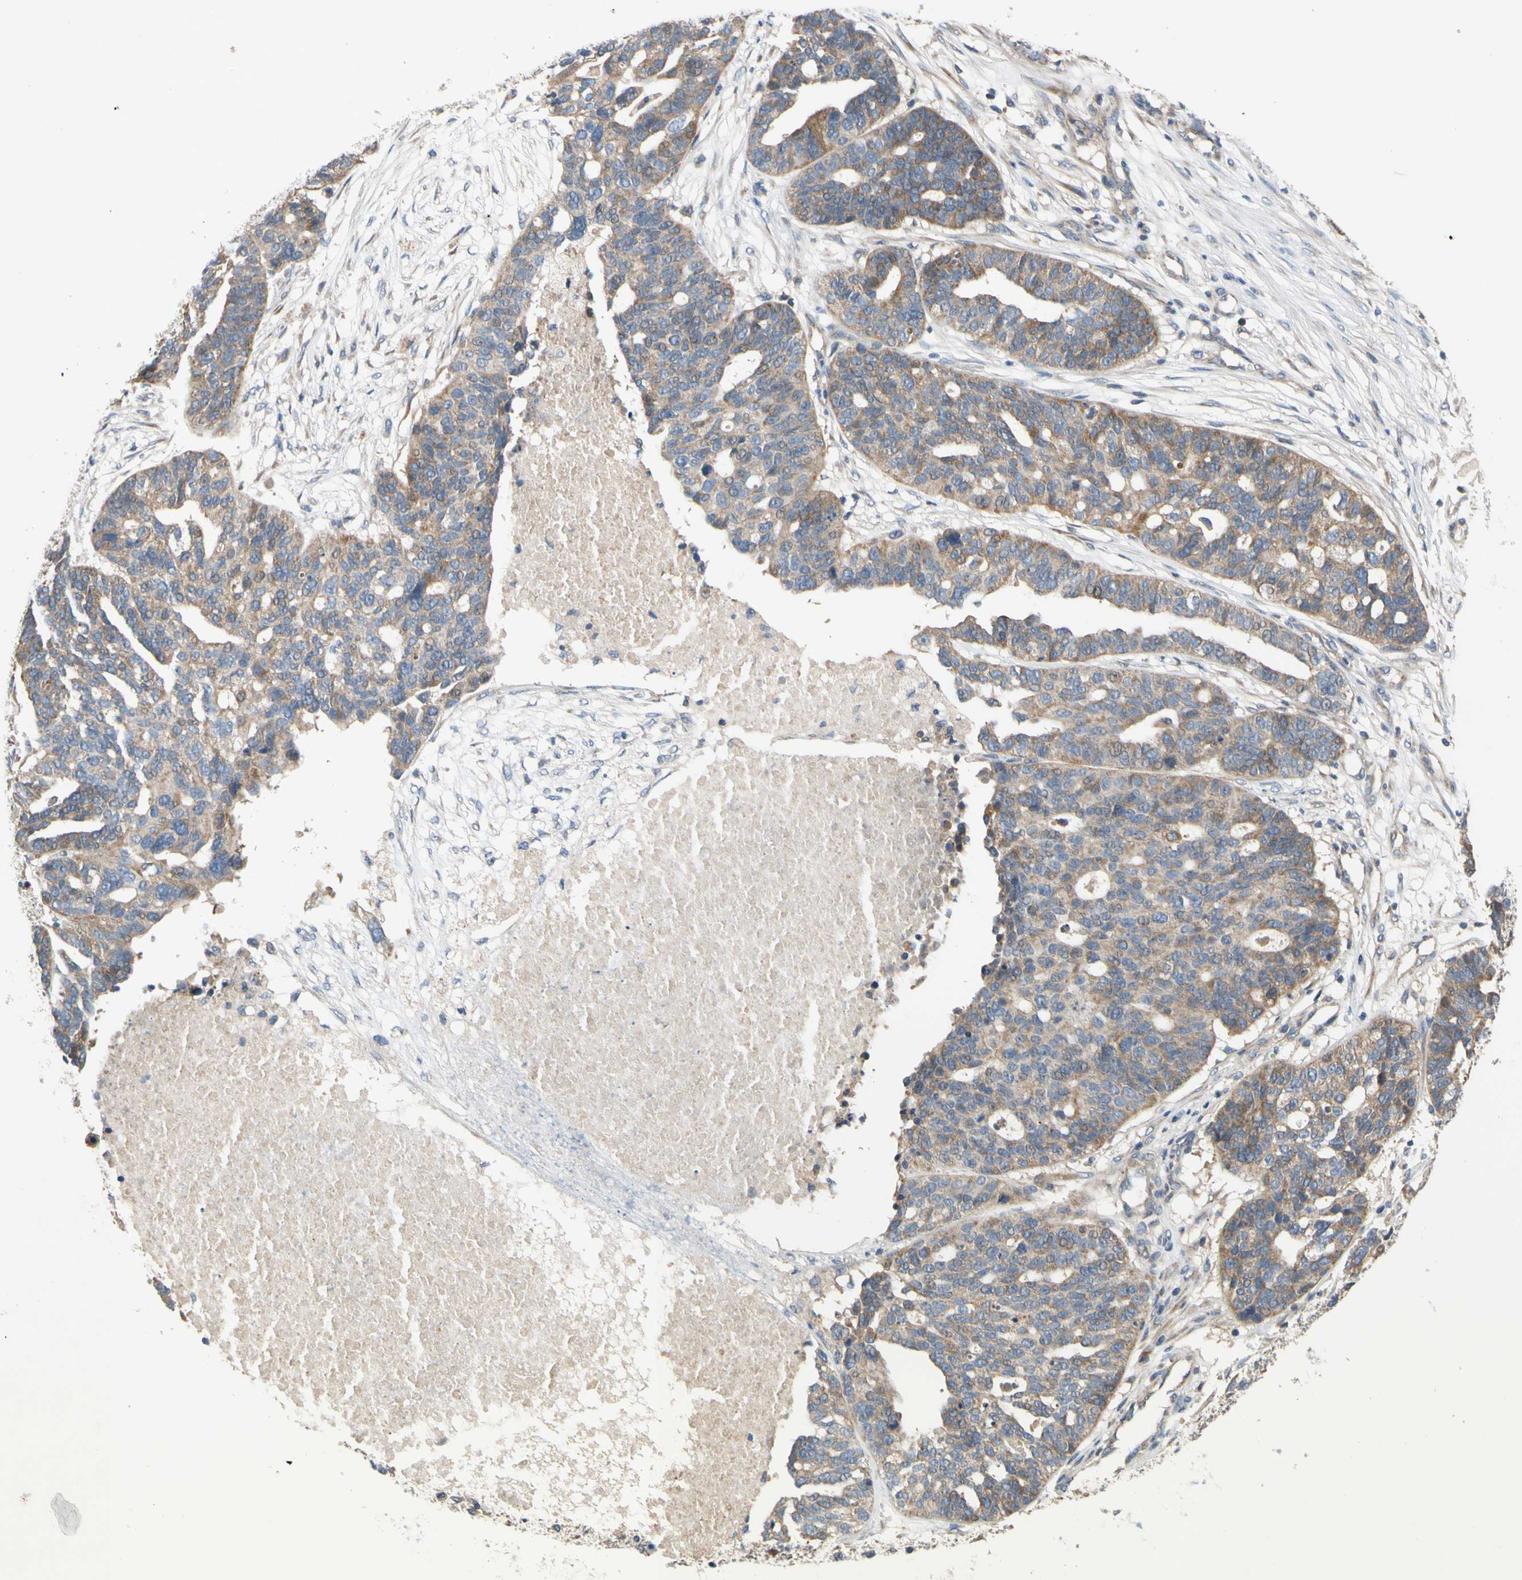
{"staining": {"intensity": "moderate", "quantity": ">75%", "location": "cytoplasmic/membranous"}, "tissue": "ovarian cancer", "cell_type": "Tumor cells", "image_type": "cancer", "snomed": [{"axis": "morphology", "description": "Cystadenocarcinoma, serous, NOS"}, {"axis": "topography", "description": "Ovary"}], "caption": "This is an image of immunohistochemistry staining of ovarian serous cystadenocarcinoma, which shows moderate staining in the cytoplasmic/membranous of tumor cells.", "gene": "MBTPS2", "patient": {"sex": "female", "age": 59}}